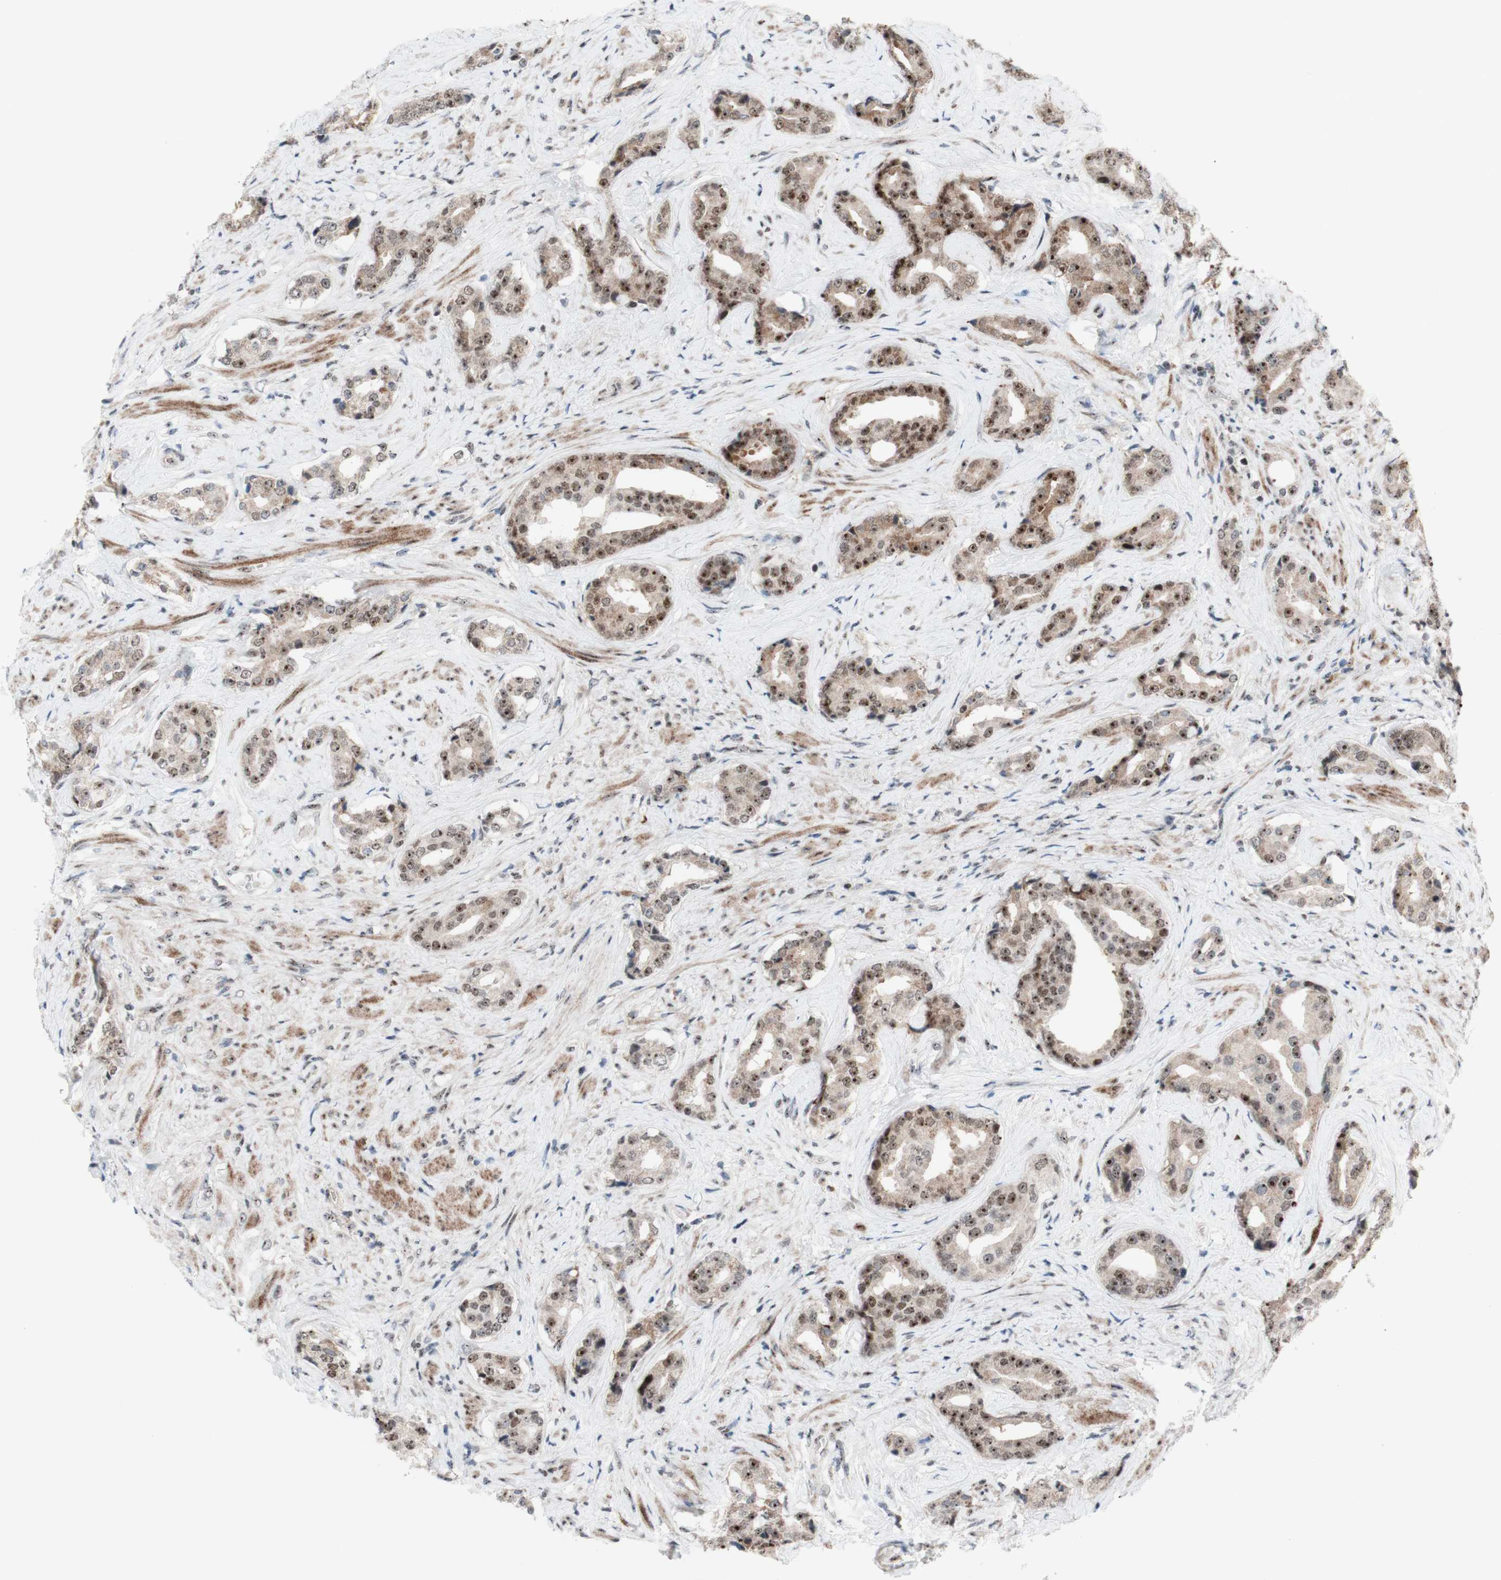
{"staining": {"intensity": "moderate", "quantity": ">75%", "location": "nuclear"}, "tissue": "prostate cancer", "cell_type": "Tumor cells", "image_type": "cancer", "snomed": [{"axis": "morphology", "description": "Adenocarcinoma, High grade"}, {"axis": "topography", "description": "Prostate"}], "caption": "Immunohistochemical staining of human prostate high-grade adenocarcinoma reveals medium levels of moderate nuclear expression in approximately >75% of tumor cells.", "gene": "POLR1A", "patient": {"sex": "male", "age": 71}}